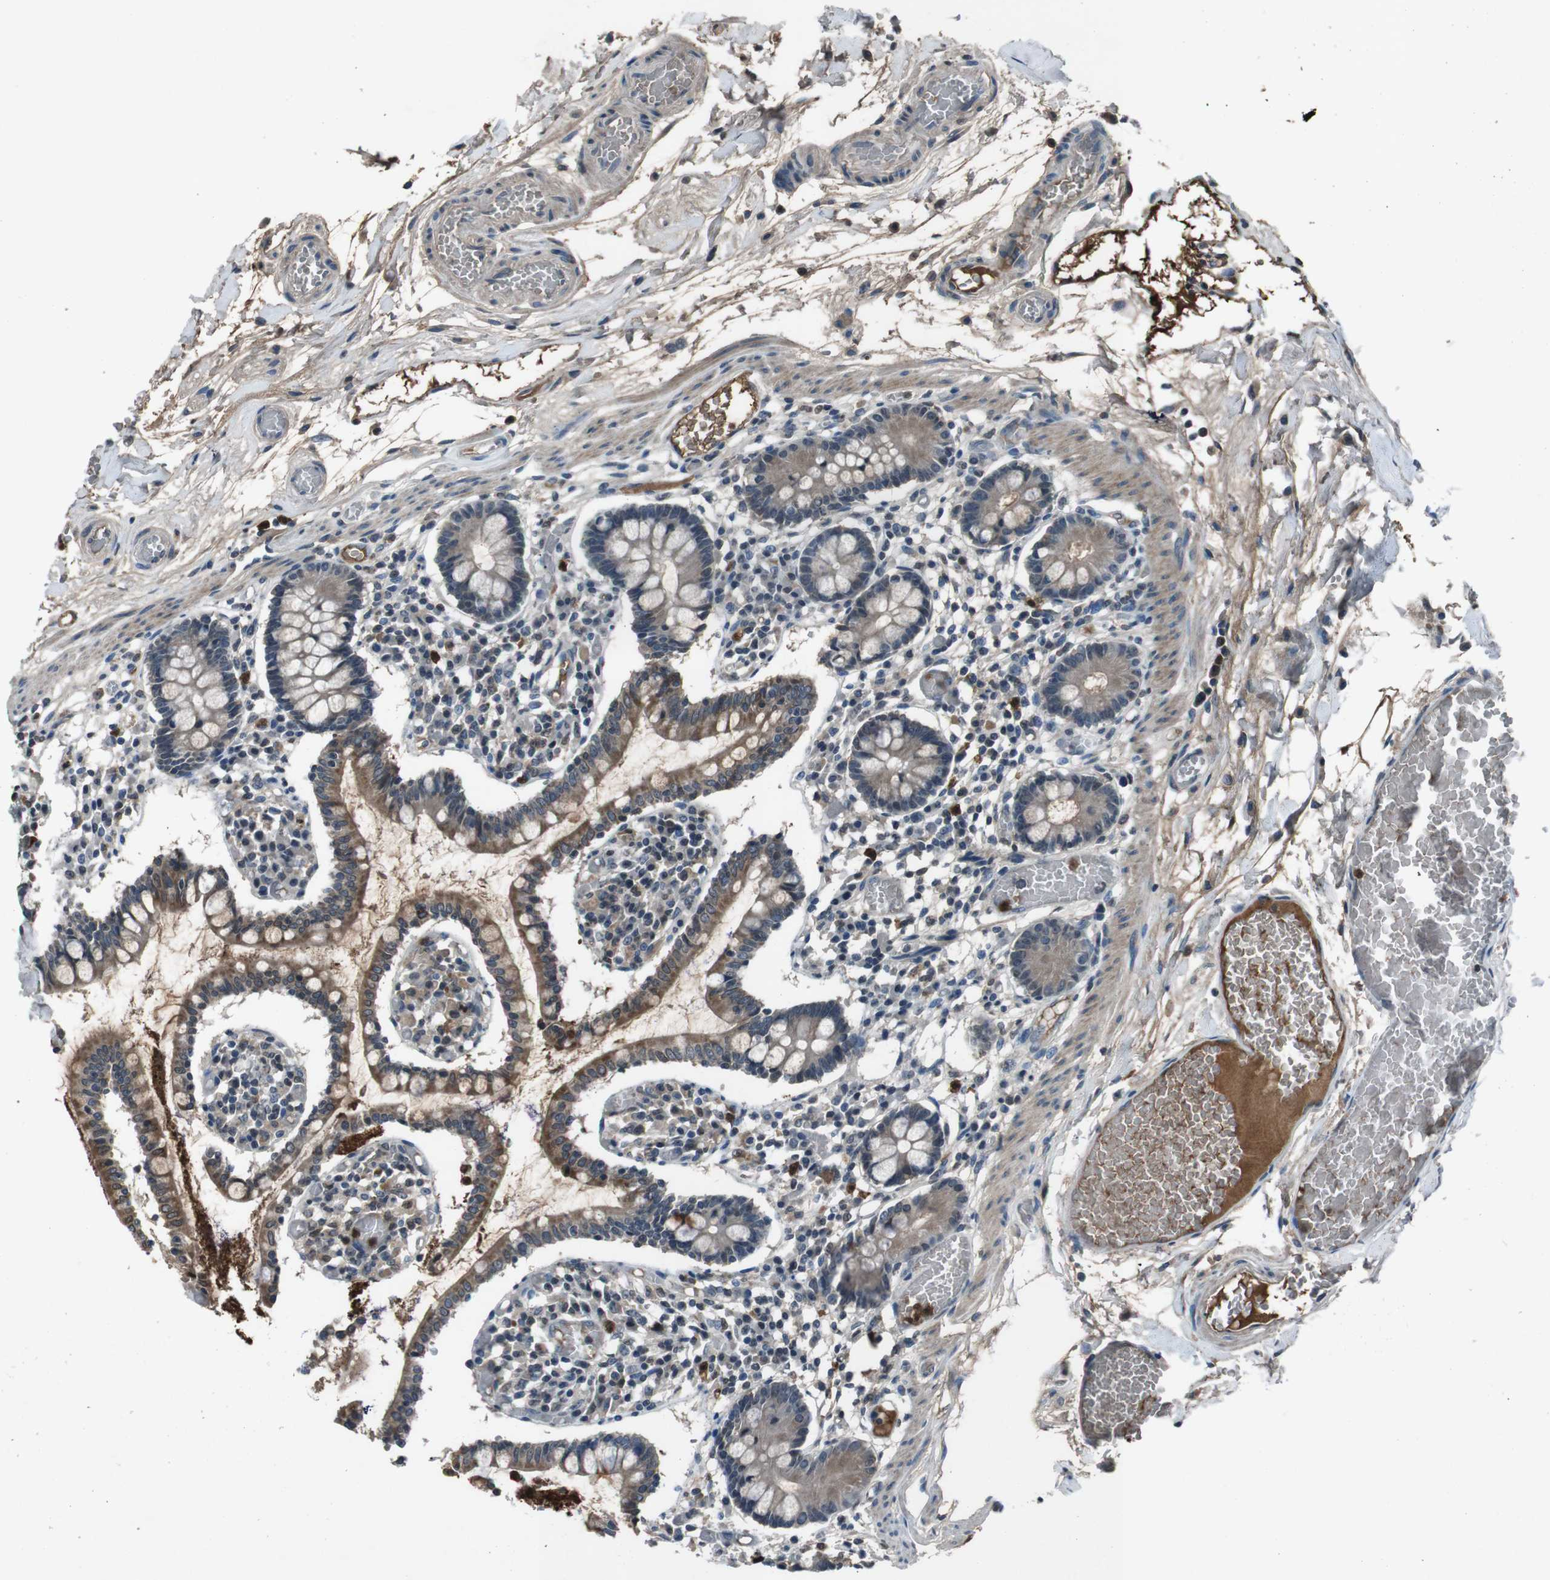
{"staining": {"intensity": "strong", "quantity": "25%-75%", "location": "cytoplasmic/membranous"}, "tissue": "small intestine", "cell_type": "Glandular cells", "image_type": "normal", "snomed": [{"axis": "morphology", "description": "Normal tissue, NOS"}, {"axis": "topography", "description": "Small intestine"}], "caption": "Immunohistochemical staining of normal small intestine exhibits 25%-75% levels of strong cytoplasmic/membranous protein staining in about 25%-75% of glandular cells.", "gene": "UGT1A6", "patient": {"sex": "female", "age": 61}}